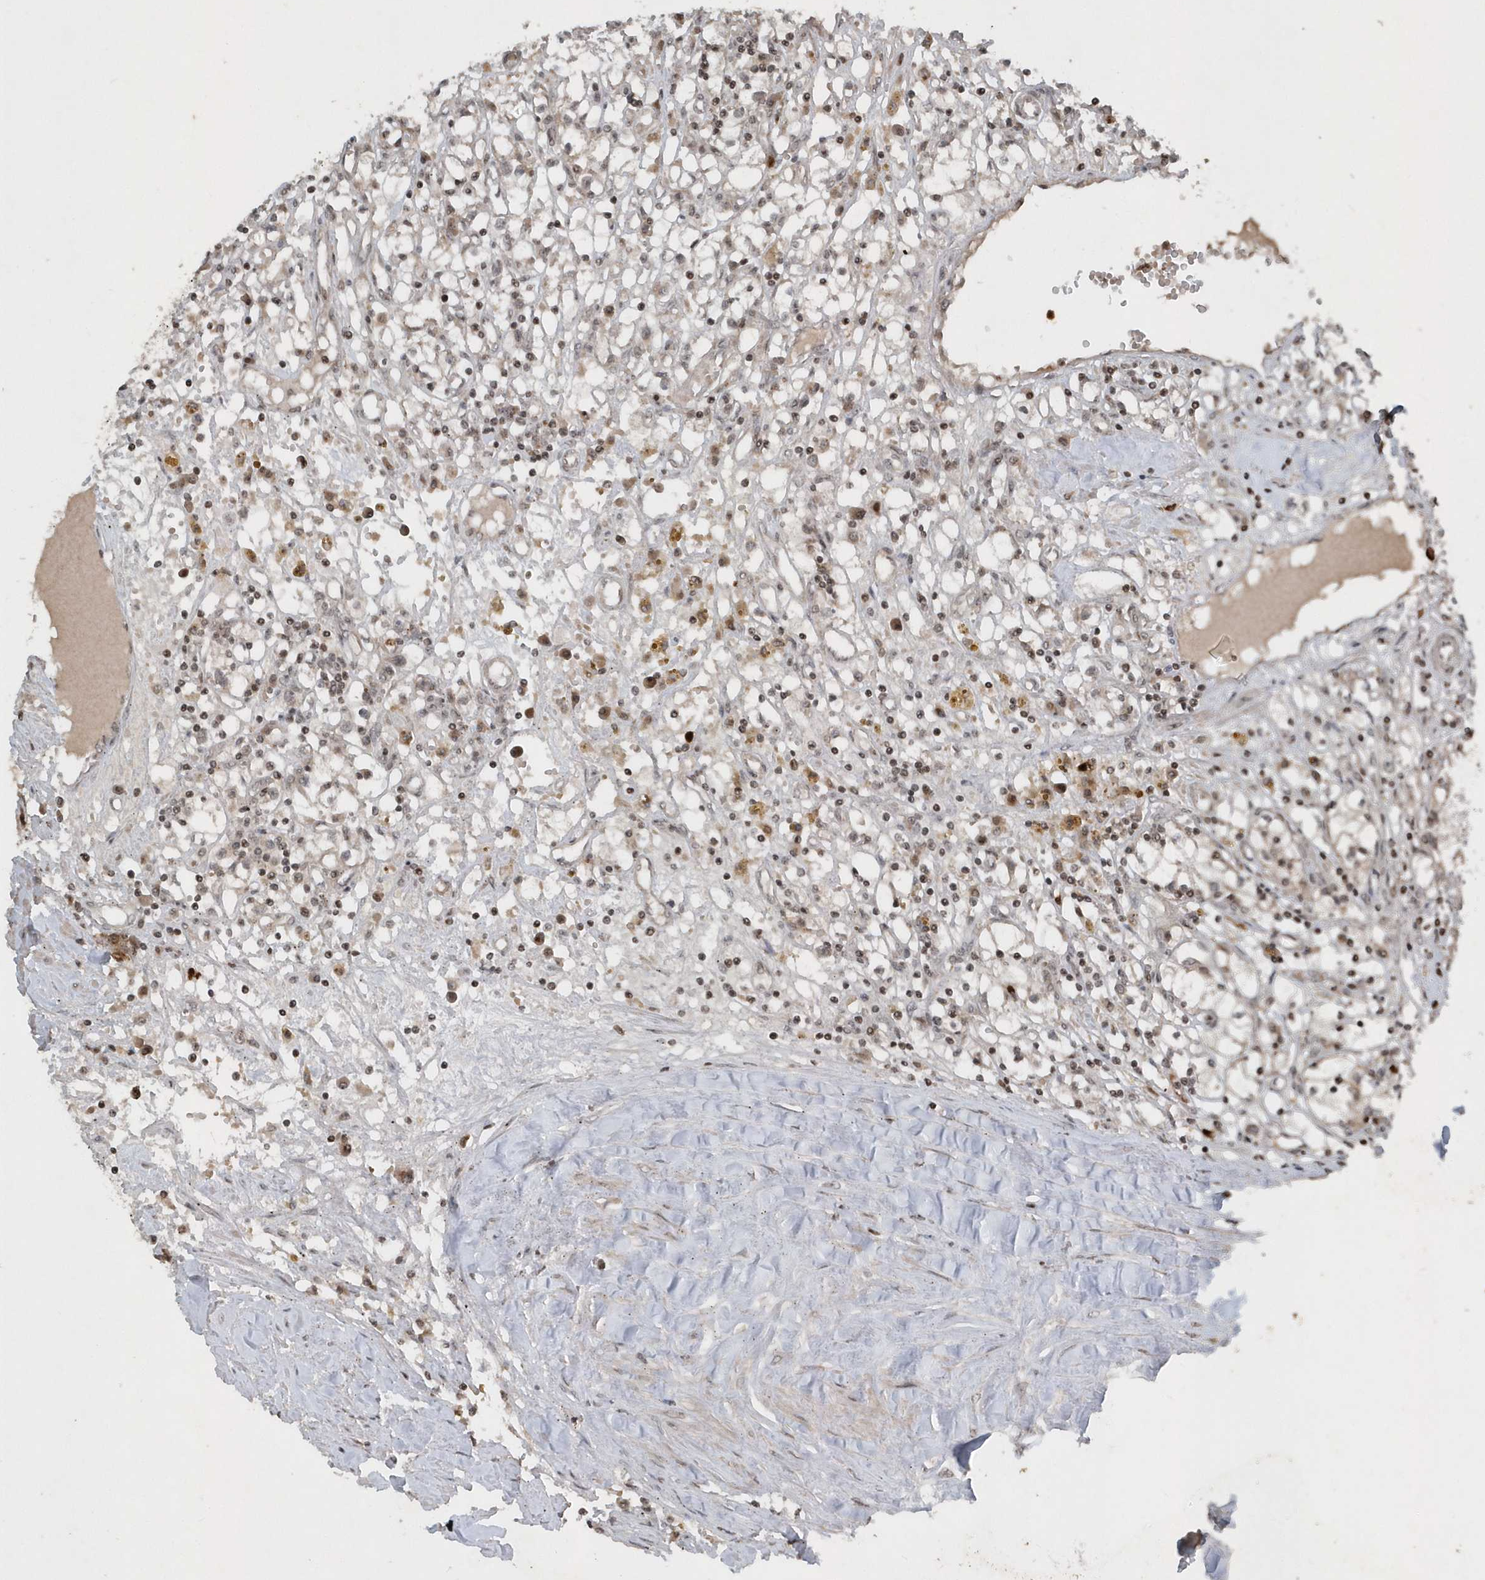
{"staining": {"intensity": "weak", "quantity": "25%-75%", "location": "cytoplasmic/membranous,nuclear"}, "tissue": "renal cancer", "cell_type": "Tumor cells", "image_type": "cancer", "snomed": [{"axis": "morphology", "description": "Adenocarcinoma, NOS"}, {"axis": "topography", "description": "Kidney"}], "caption": "Human renal cancer stained for a protein (brown) displays weak cytoplasmic/membranous and nuclear positive expression in approximately 25%-75% of tumor cells.", "gene": "EIF2B1", "patient": {"sex": "male", "age": 56}}